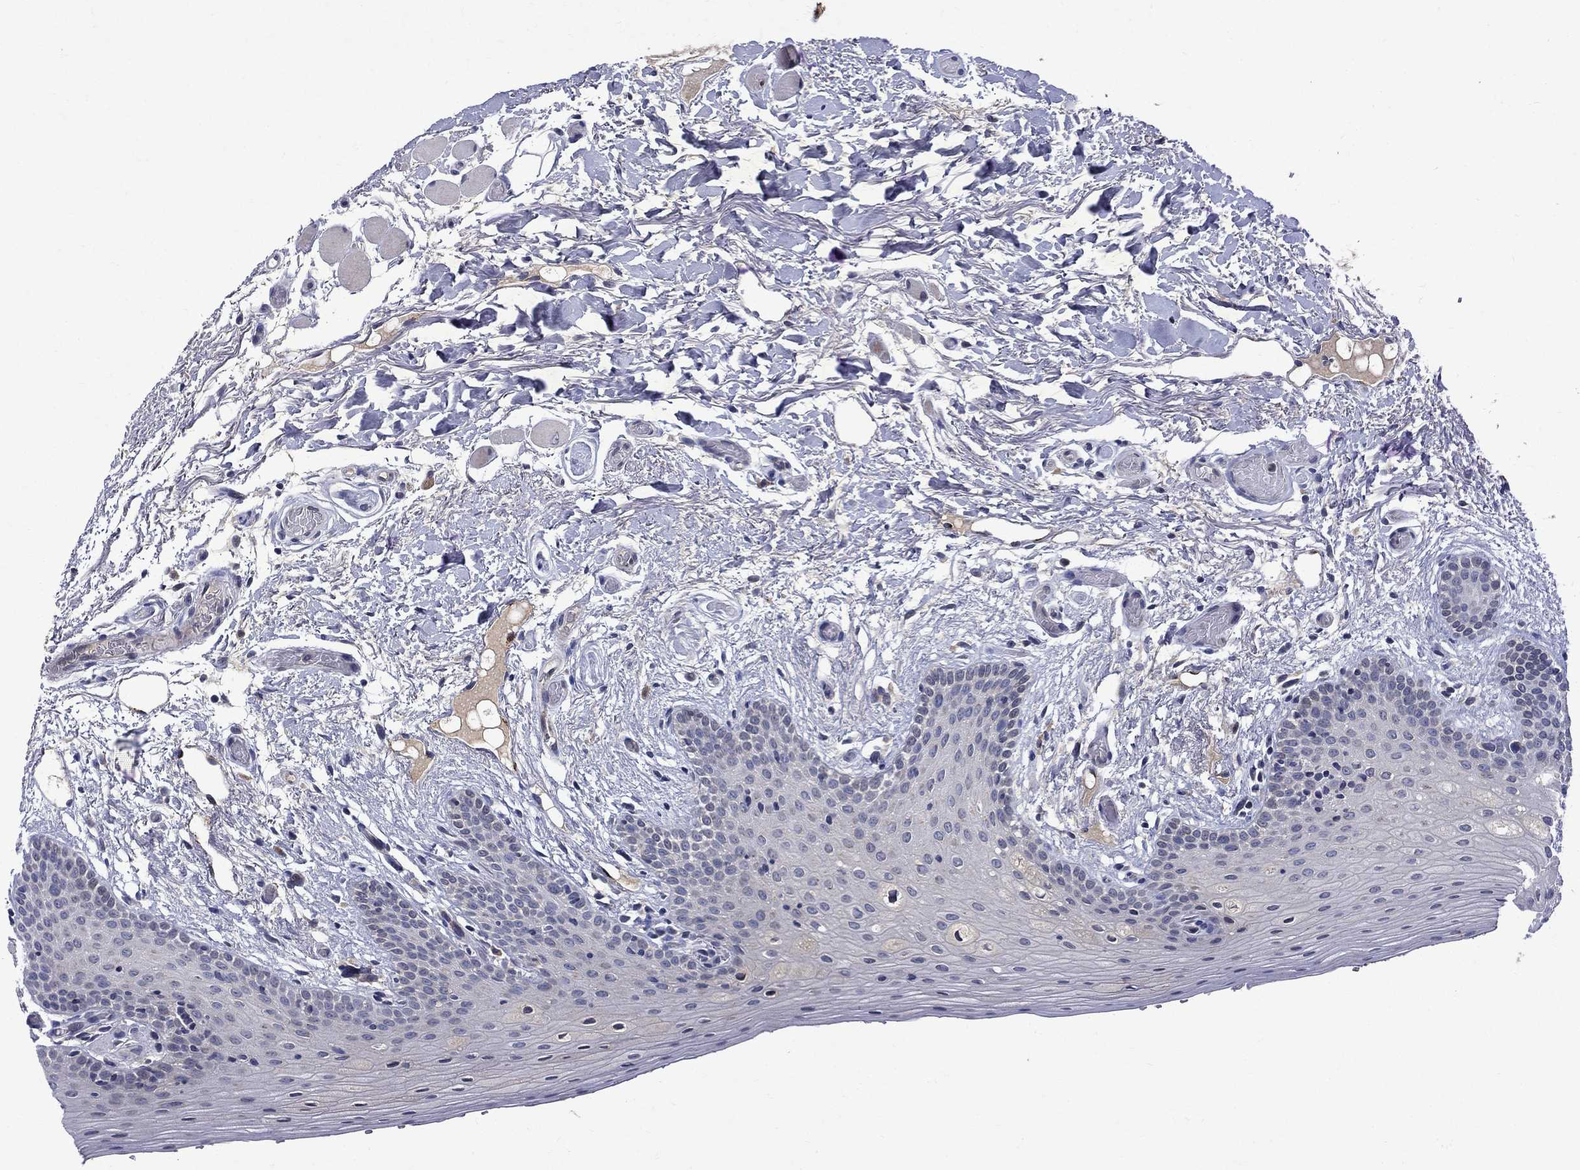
{"staining": {"intensity": "negative", "quantity": "none", "location": "none"}, "tissue": "oral mucosa", "cell_type": "Squamous epithelial cells", "image_type": "normal", "snomed": [{"axis": "morphology", "description": "Normal tissue, NOS"}, {"axis": "topography", "description": "Oral tissue"}, {"axis": "topography", "description": "Tounge, NOS"}], "caption": "Immunohistochemical staining of normal human oral mucosa demonstrates no significant positivity in squamous epithelial cells.", "gene": "STAB2", "patient": {"sex": "female", "age": 86}}